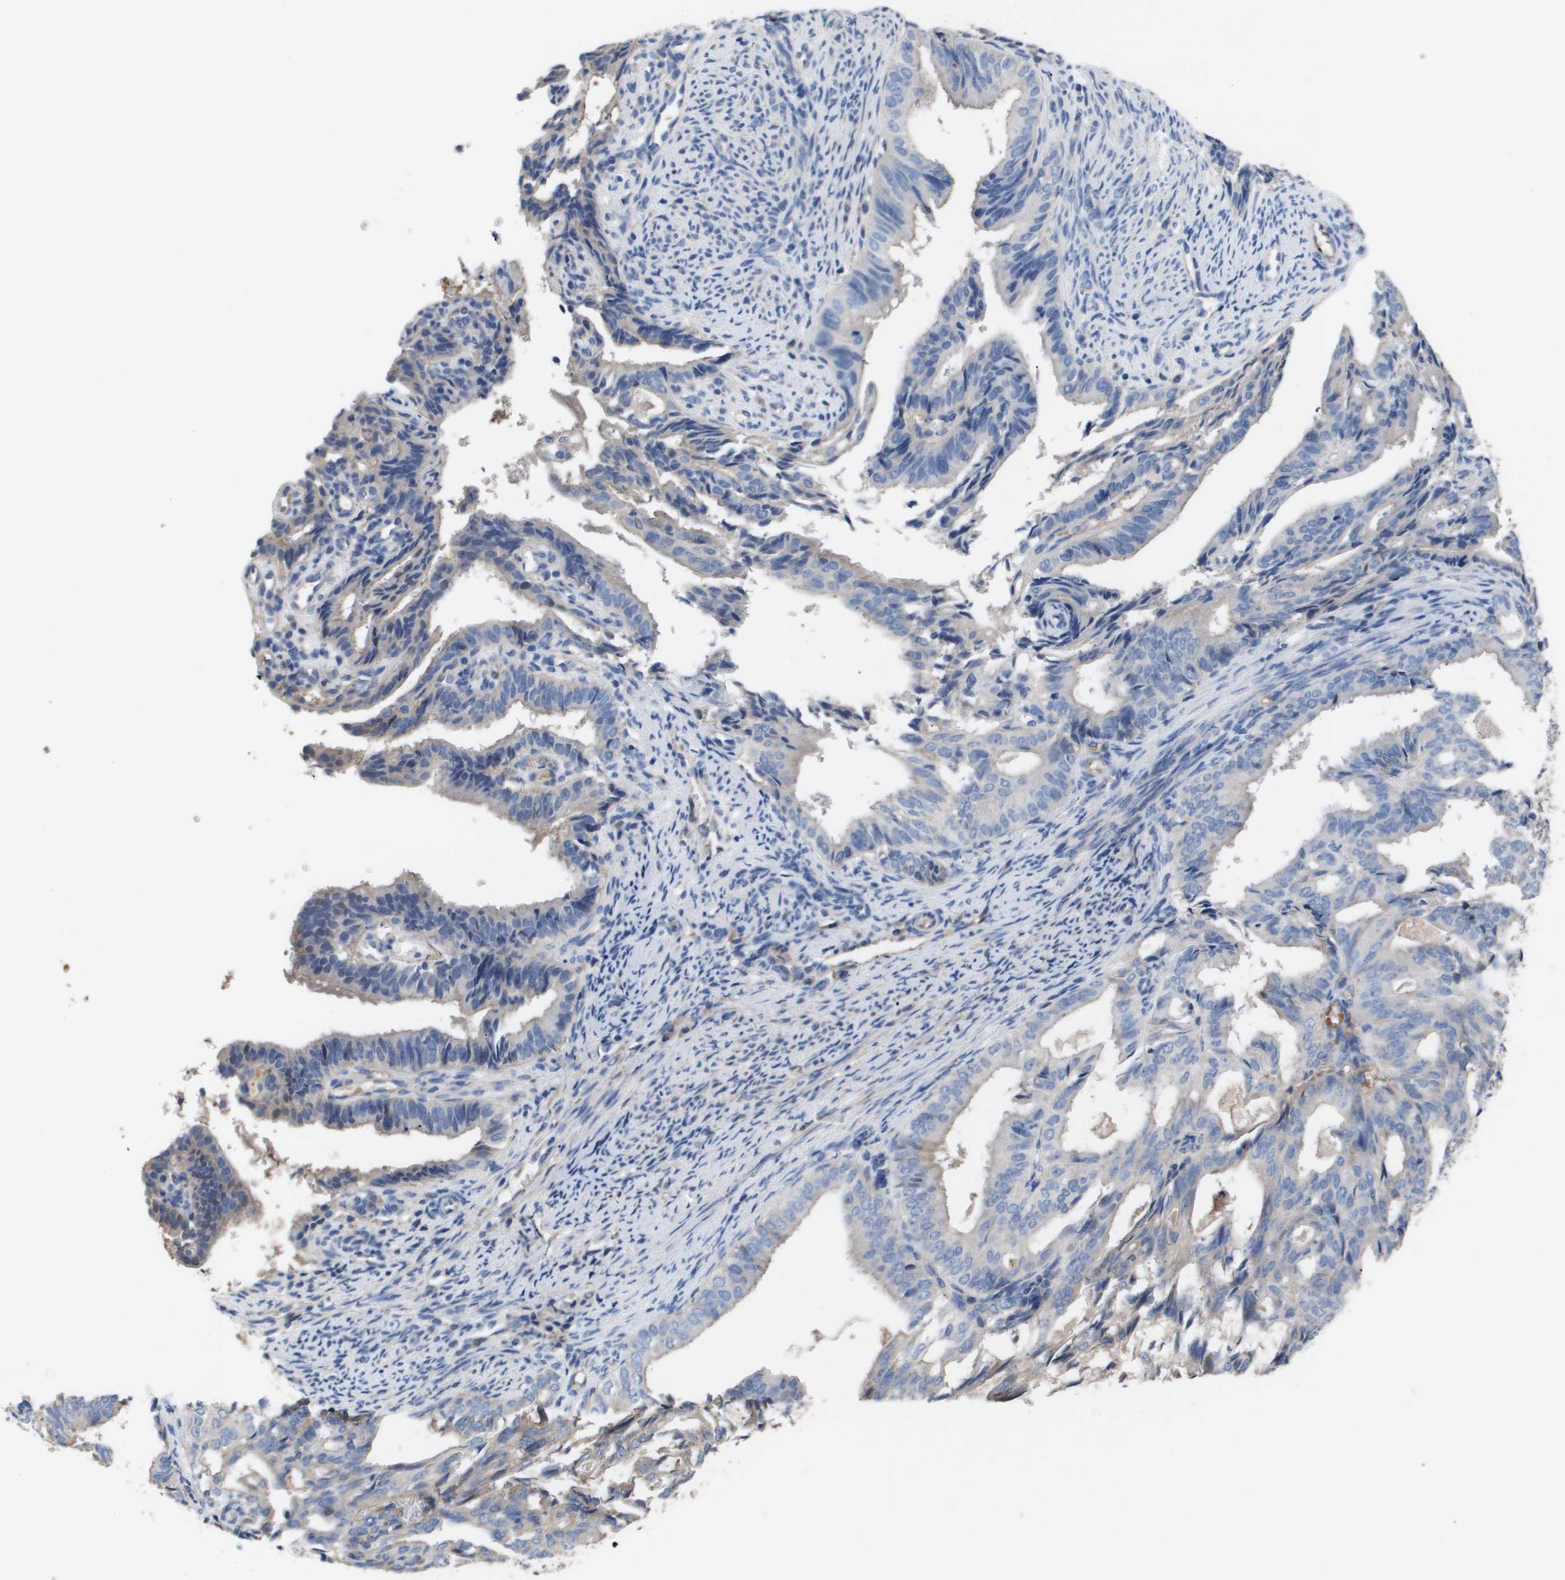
{"staining": {"intensity": "weak", "quantity": "<25%", "location": "cytoplasmic/membranous"}, "tissue": "endometrial cancer", "cell_type": "Tumor cells", "image_type": "cancer", "snomed": [{"axis": "morphology", "description": "Adenocarcinoma, NOS"}, {"axis": "topography", "description": "Endometrium"}], "caption": "Image shows no protein expression in tumor cells of adenocarcinoma (endometrial) tissue. (DAB immunohistochemistry visualized using brightfield microscopy, high magnification).", "gene": "SERPINA6", "patient": {"sex": "female", "age": 58}}